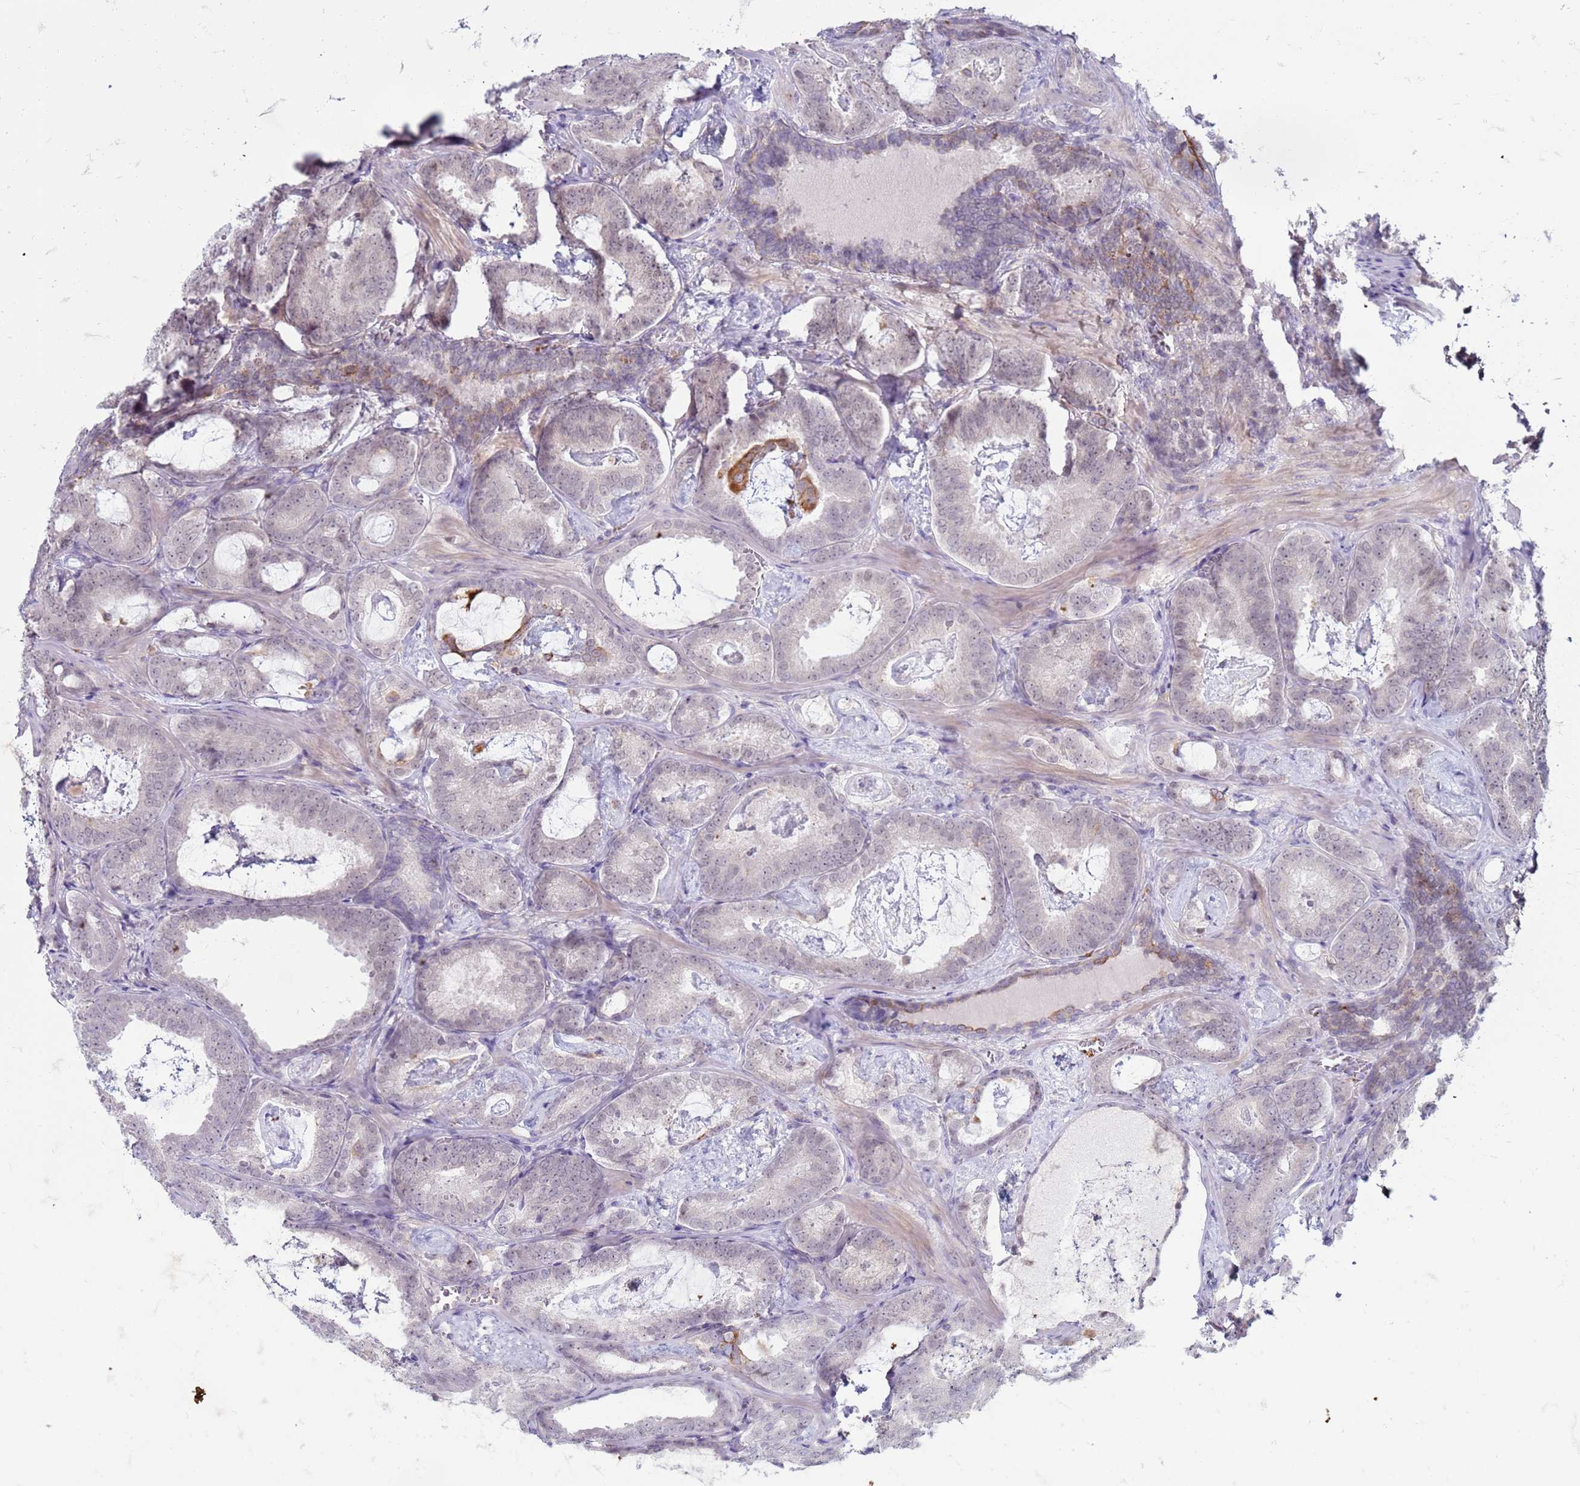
{"staining": {"intensity": "negative", "quantity": "none", "location": "none"}, "tissue": "prostate cancer", "cell_type": "Tumor cells", "image_type": "cancer", "snomed": [{"axis": "morphology", "description": "Adenocarcinoma, Low grade"}, {"axis": "topography", "description": "Prostate"}], "caption": "The photomicrograph shows no significant staining in tumor cells of prostate cancer.", "gene": "SLC15A3", "patient": {"sex": "male", "age": 60}}